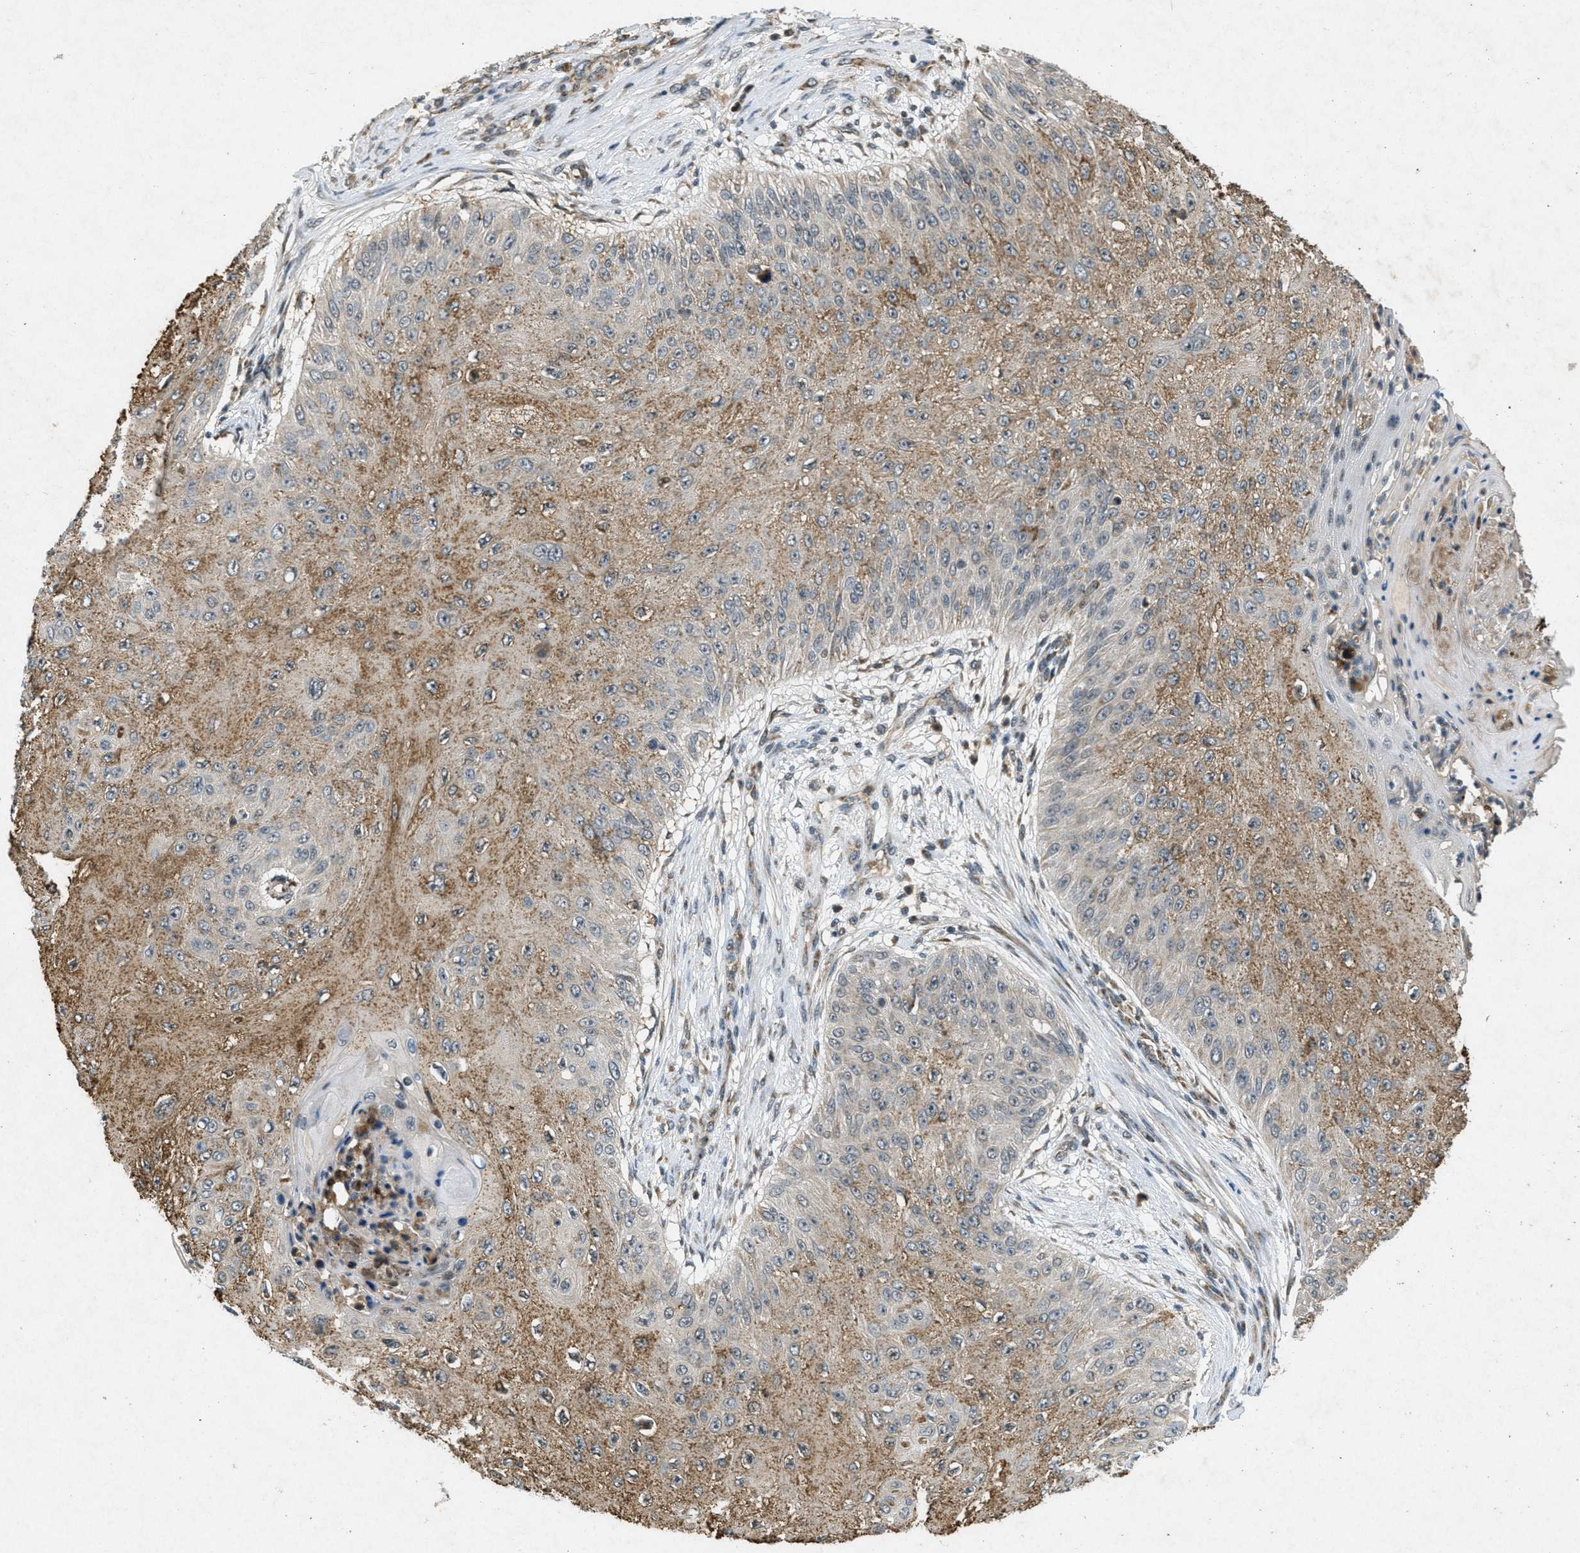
{"staining": {"intensity": "moderate", "quantity": "25%-75%", "location": "cytoplasmic/membranous"}, "tissue": "skin cancer", "cell_type": "Tumor cells", "image_type": "cancer", "snomed": [{"axis": "morphology", "description": "Squamous cell carcinoma, NOS"}, {"axis": "topography", "description": "Skin"}], "caption": "Protein staining by IHC shows moderate cytoplasmic/membranous positivity in about 25%-75% of tumor cells in skin cancer (squamous cell carcinoma).", "gene": "PPP1R15A", "patient": {"sex": "female", "age": 80}}